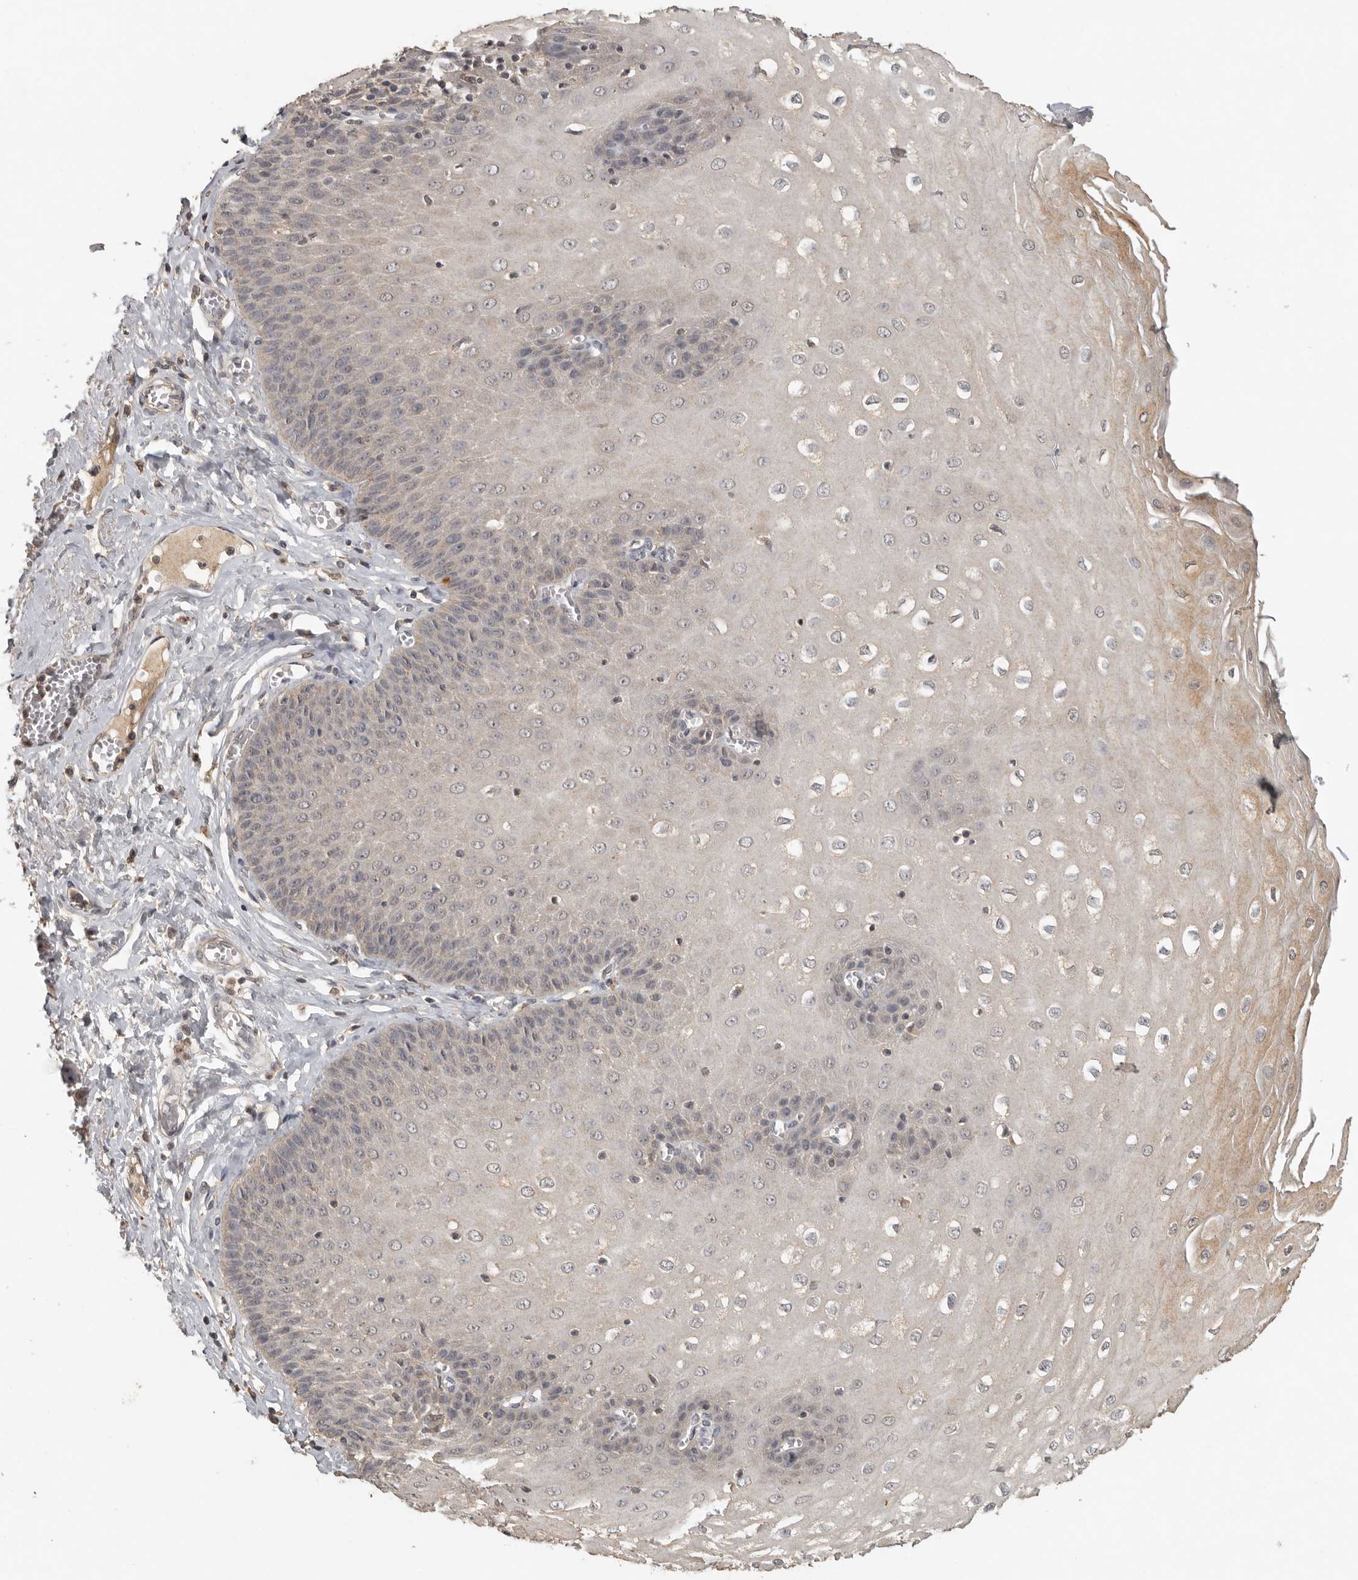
{"staining": {"intensity": "negative", "quantity": "none", "location": "none"}, "tissue": "esophagus", "cell_type": "Squamous epithelial cells", "image_type": "normal", "snomed": [{"axis": "morphology", "description": "Normal tissue, NOS"}, {"axis": "topography", "description": "Esophagus"}], "caption": "Immunohistochemistry (IHC) of unremarkable human esophagus shows no staining in squamous epithelial cells.", "gene": "ADAMTS4", "patient": {"sex": "male", "age": 60}}